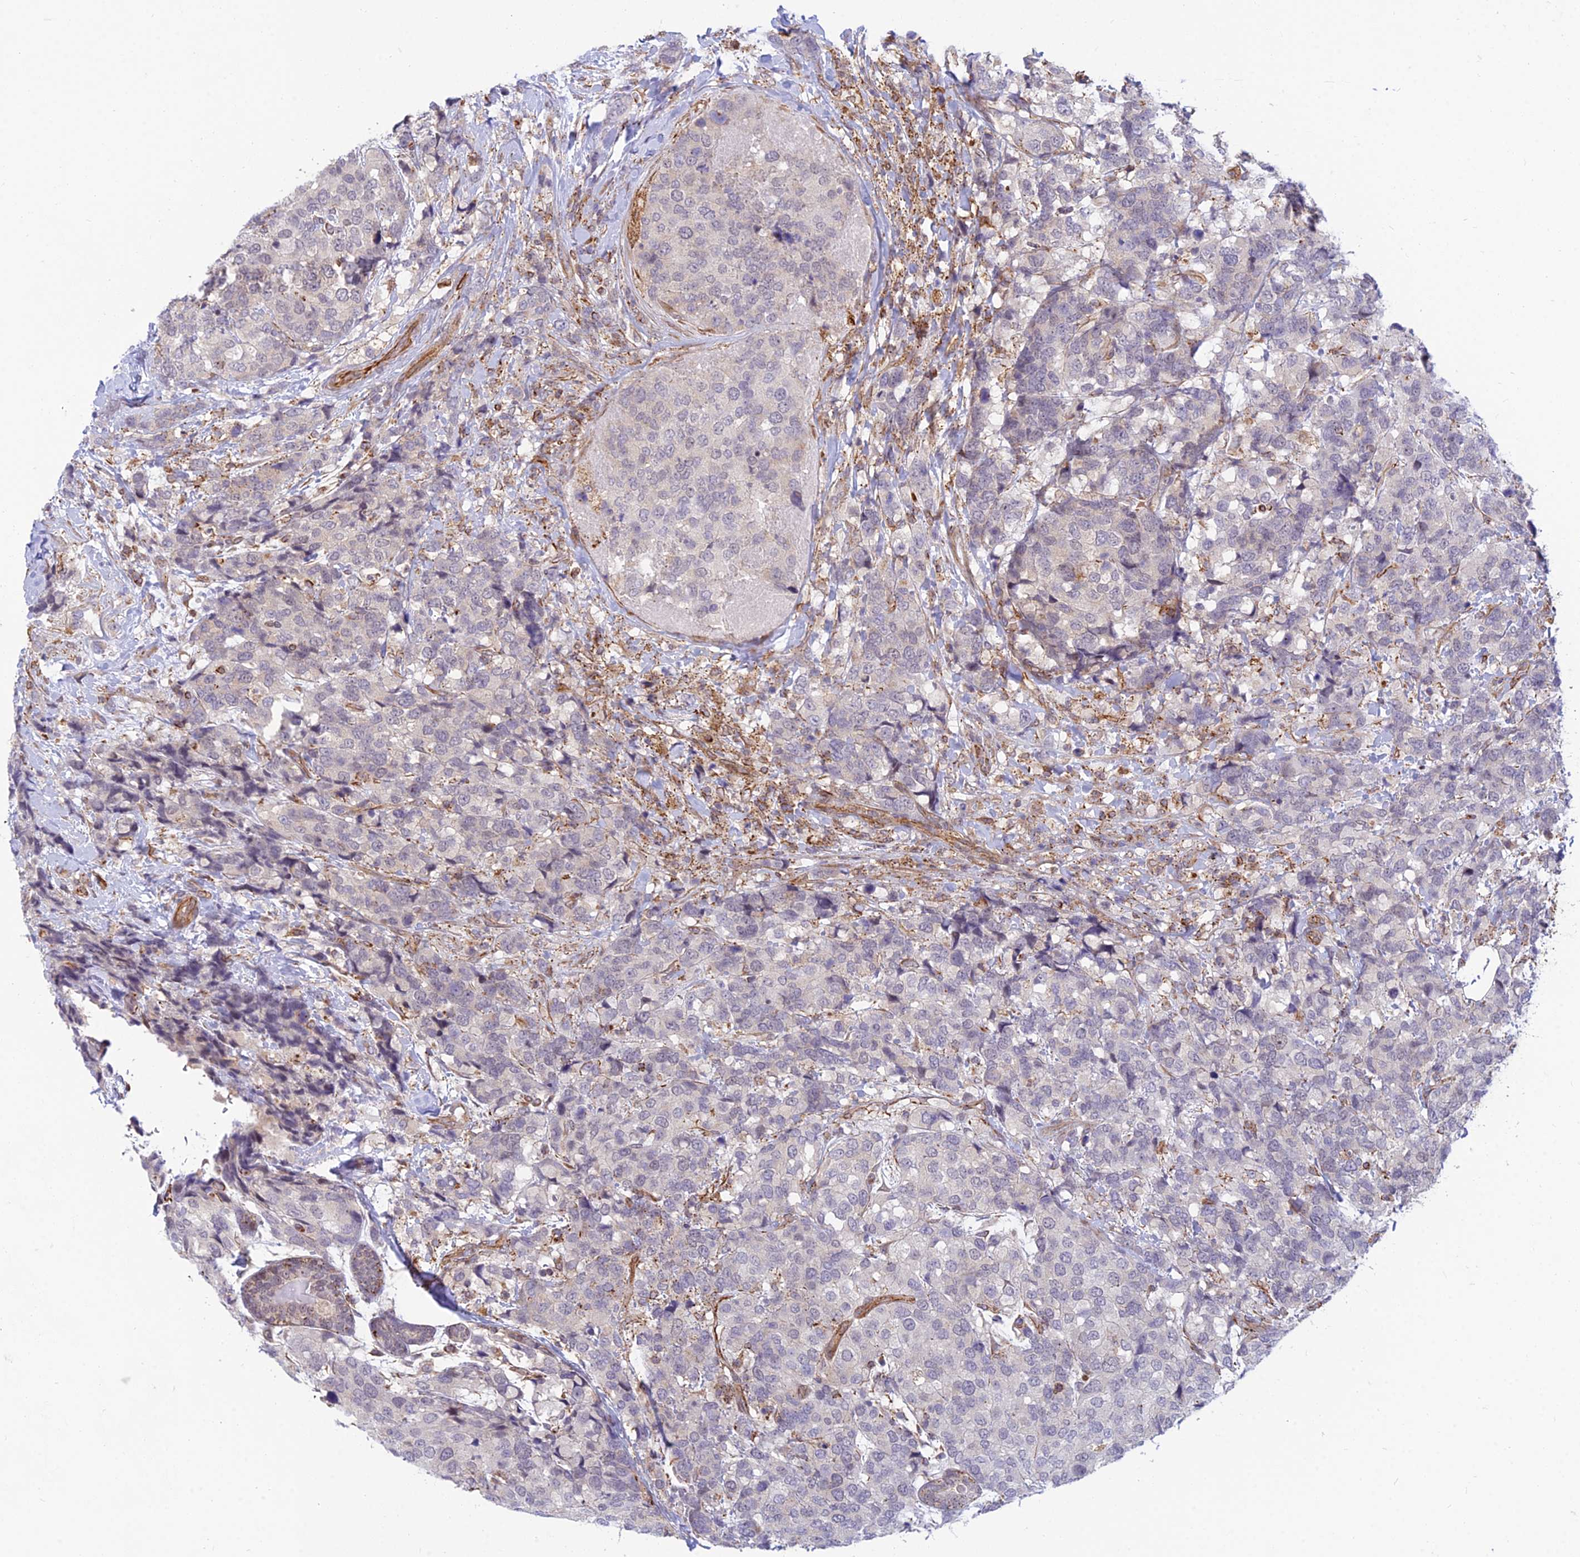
{"staining": {"intensity": "negative", "quantity": "none", "location": "none"}, "tissue": "breast cancer", "cell_type": "Tumor cells", "image_type": "cancer", "snomed": [{"axis": "morphology", "description": "Lobular carcinoma"}, {"axis": "topography", "description": "Breast"}], "caption": "Immunohistochemistry photomicrograph of lobular carcinoma (breast) stained for a protein (brown), which exhibits no positivity in tumor cells.", "gene": "SAPCD2", "patient": {"sex": "female", "age": 59}}